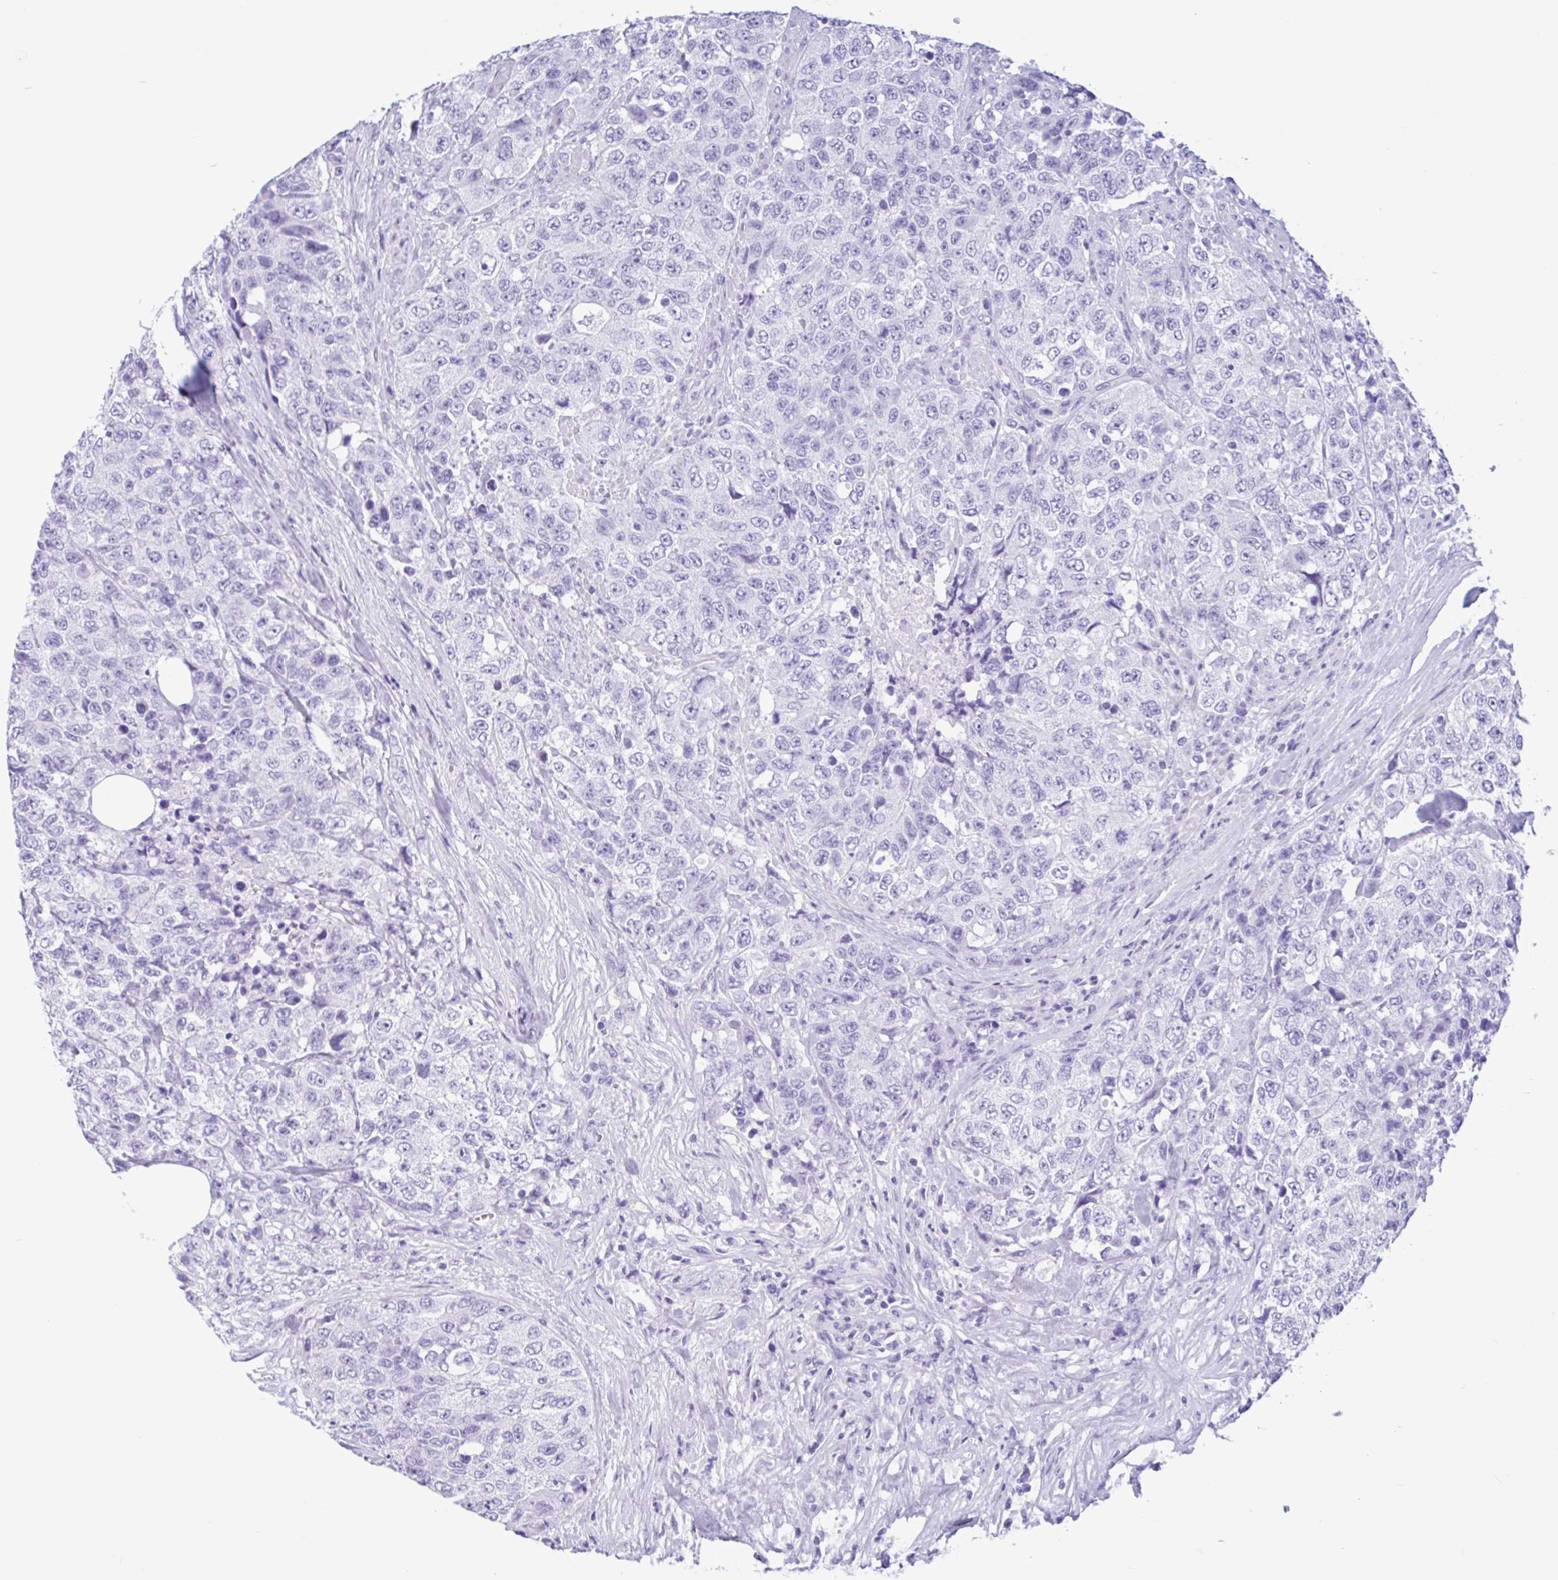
{"staining": {"intensity": "negative", "quantity": "none", "location": "none"}, "tissue": "urothelial cancer", "cell_type": "Tumor cells", "image_type": "cancer", "snomed": [{"axis": "morphology", "description": "Urothelial carcinoma, High grade"}, {"axis": "topography", "description": "Urinary bladder"}], "caption": "Urothelial carcinoma (high-grade) stained for a protein using immunohistochemistry displays no staining tumor cells.", "gene": "IAPP", "patient": {"sex": "female", "age": 78}}